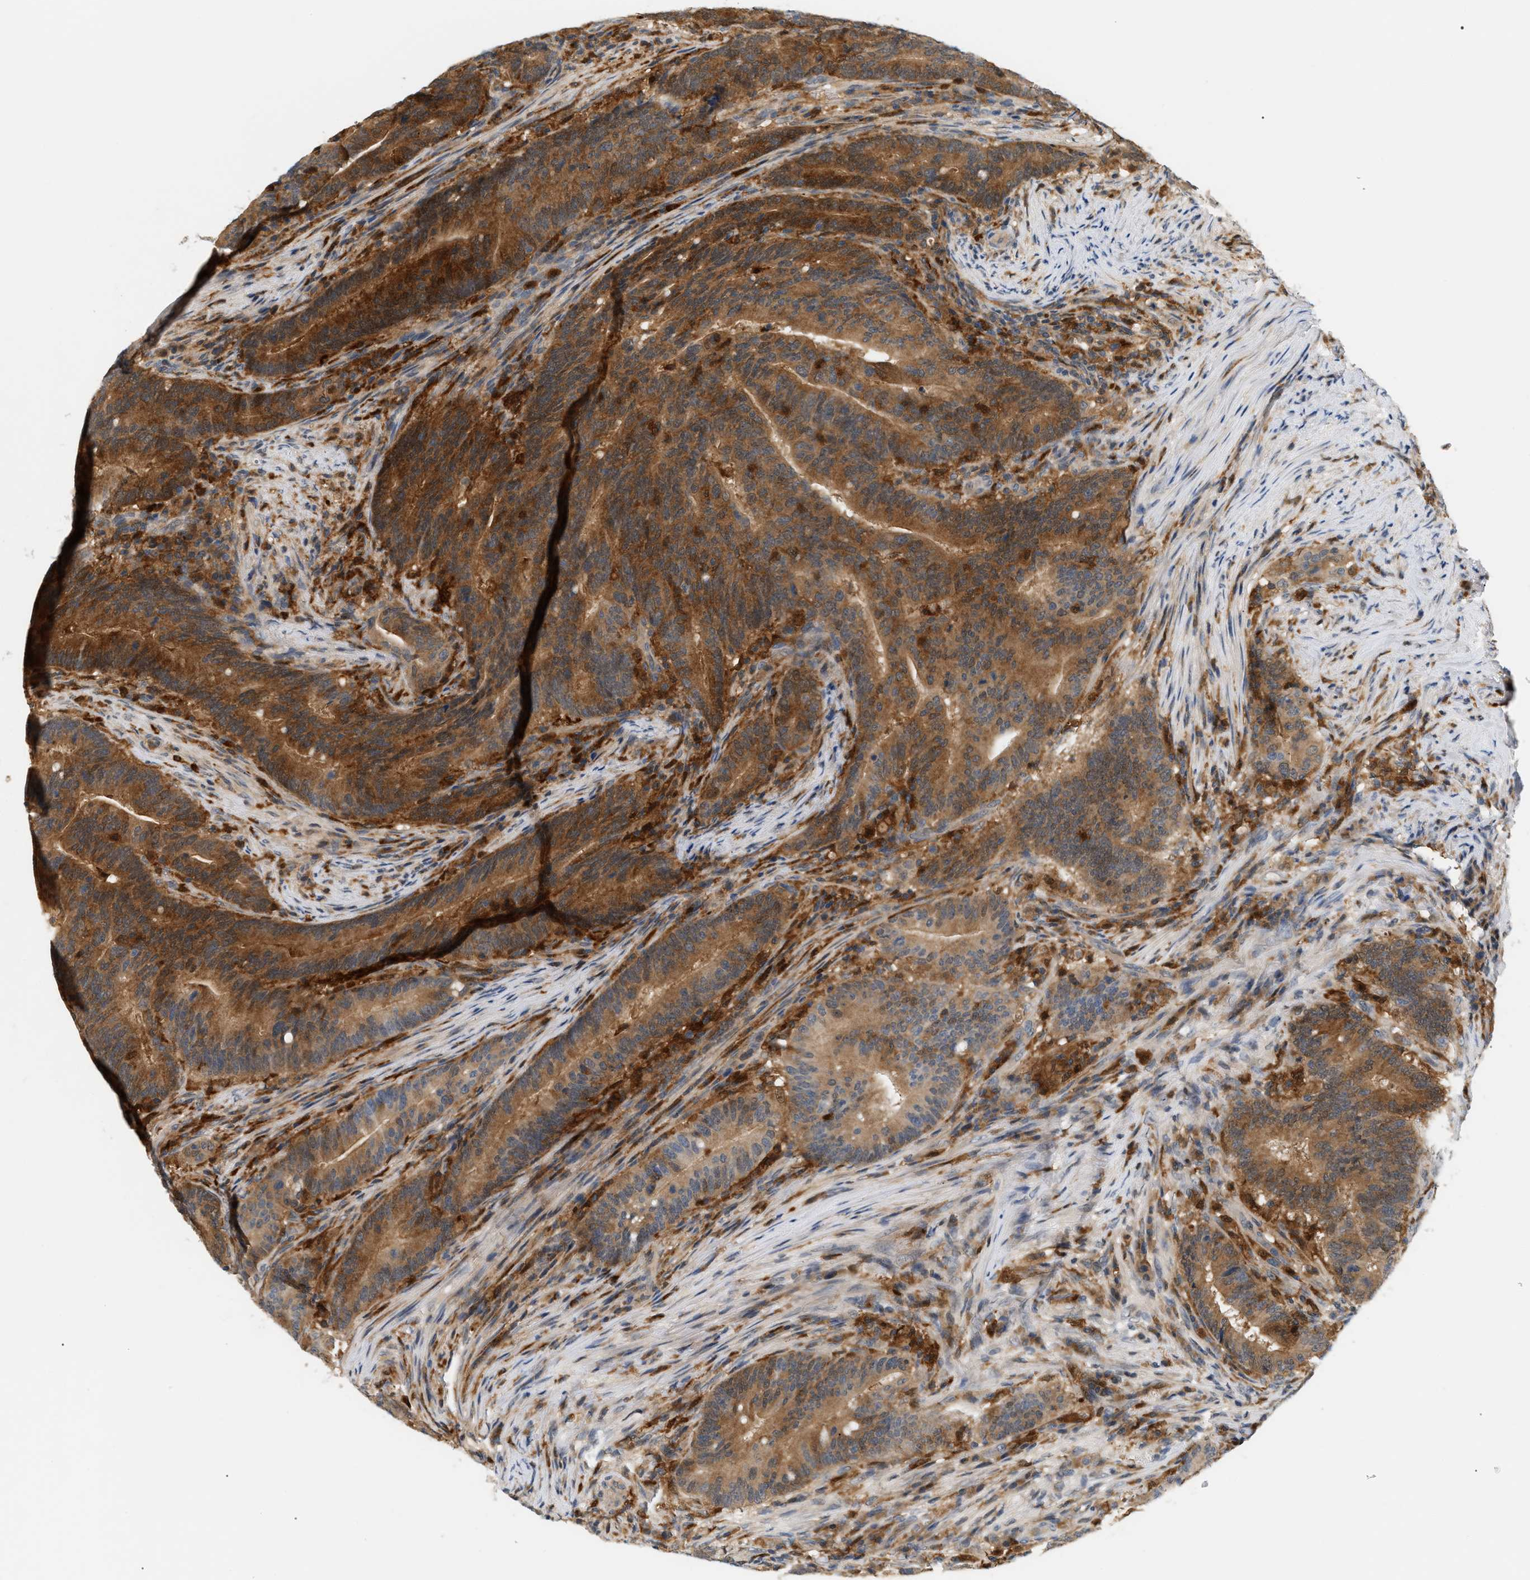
{"staining": {"intensity": "moderate", "quantity": ">75%", "location": "cytoplasmic/membranous"}, "tissue": "colorectal cancer", "cell_type": "Tumor cells", "image_type": "cancer", "snomed": [{"axis": "morphology", "description": "Normal tissue, NOS"}, {"axis": "morphology", "description": "Adenocarcinoma, NOS"}, {"axis": "topography", "description": "Colon"}], "caption": "Colorectal cancer stained for a protein reveals moderate cytoplasmic/membranous positivity in tumor cells.", "gene": "PYCARD", "patient": {"sex": "female", "age": 66}}